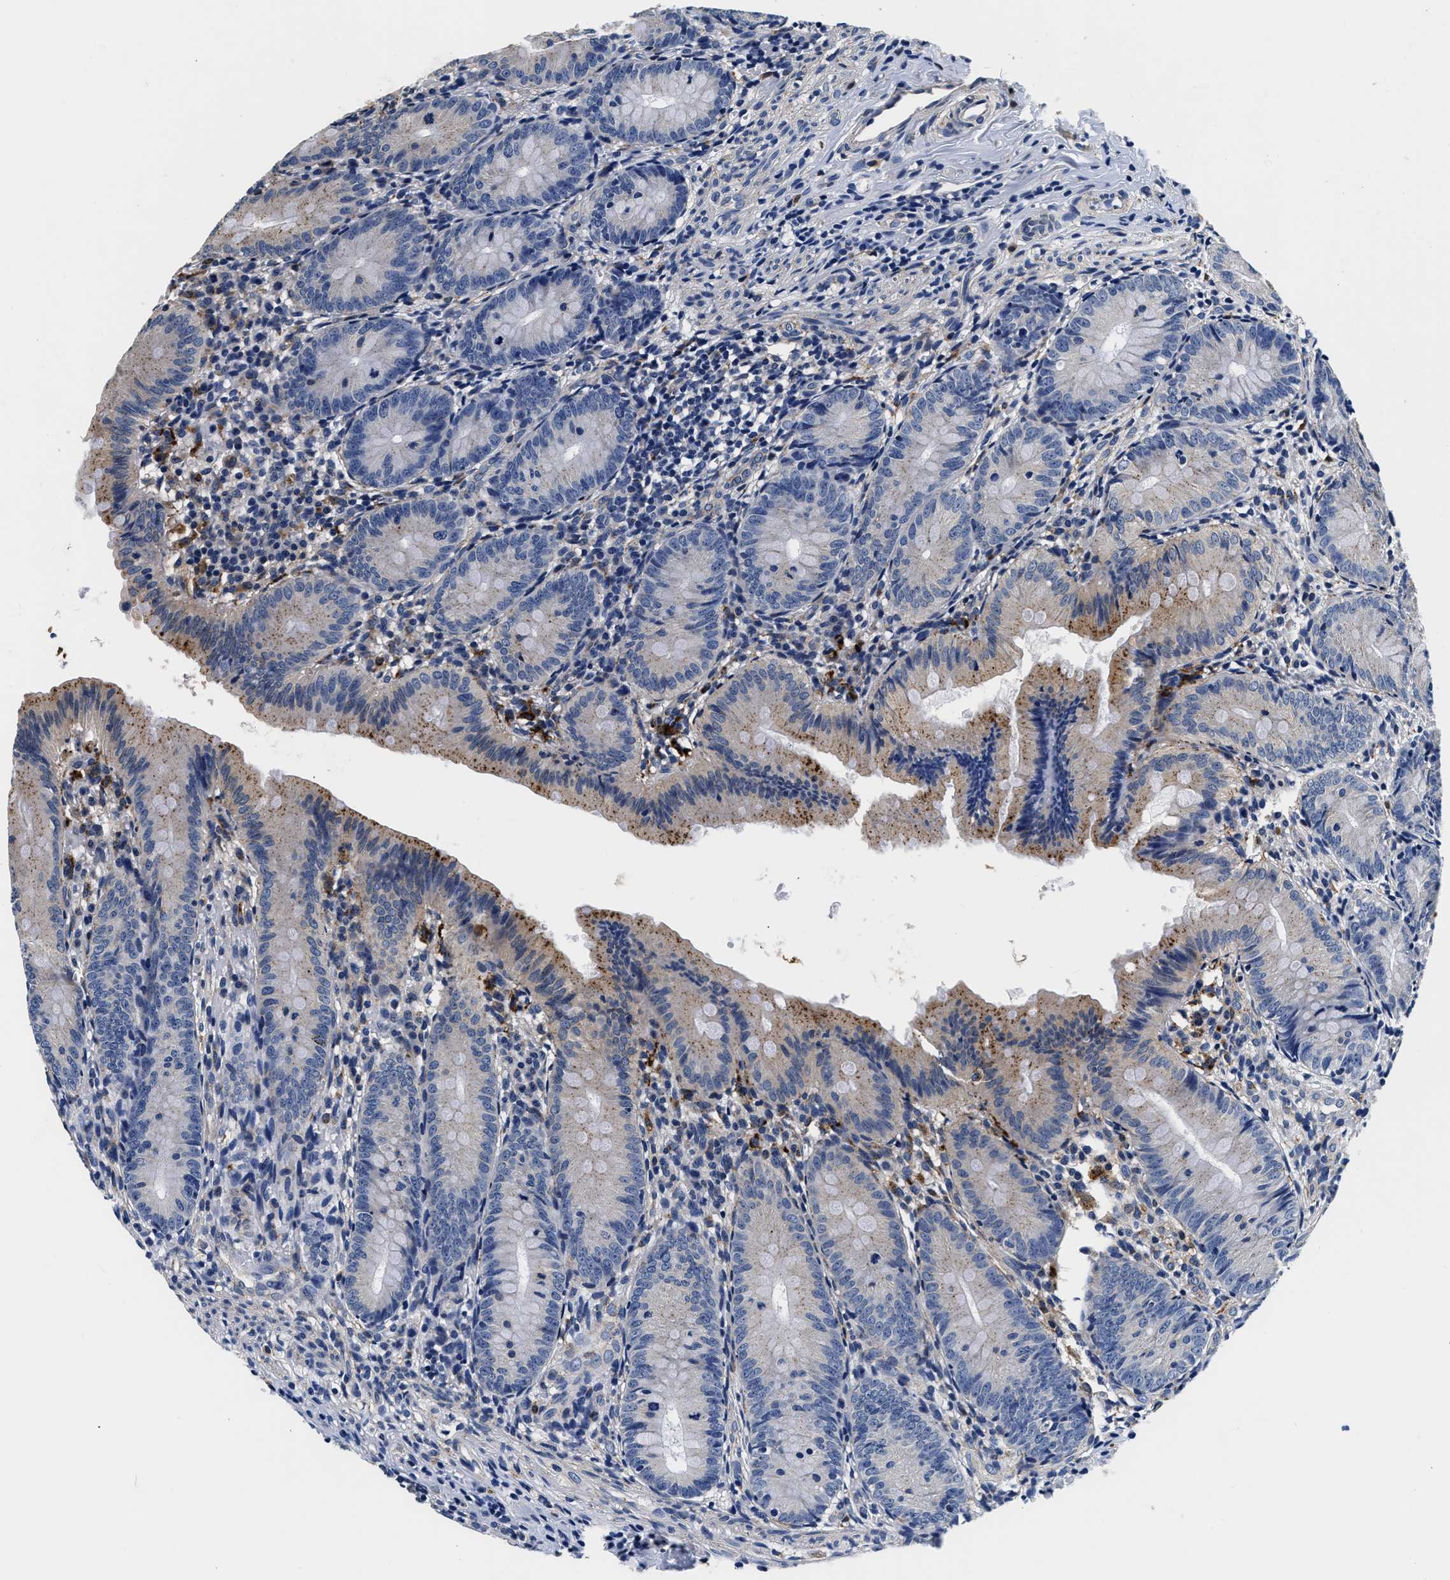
{"staining": {"intensity": "strong", "quantity": "<25%", "location": "cytoplasmic/membranous"}, "tissue": "appendix", "cell_type": "Glandular cells", "image_type": "normal", "snomed": [{"axis": "morphology", "description": "Normal tissue, NOS"}, {"axis": "topography", "description": "Appendix"}], "caption": "DAB (3,3'-diaminobenzidine) immunohistochemical staining of unremarkable appendix shows strong cytoplasmic/membranous protein staining in about <25% of glandular cells.", "gene": "GRN", "patient": {"sex": "male", "age": 1}}